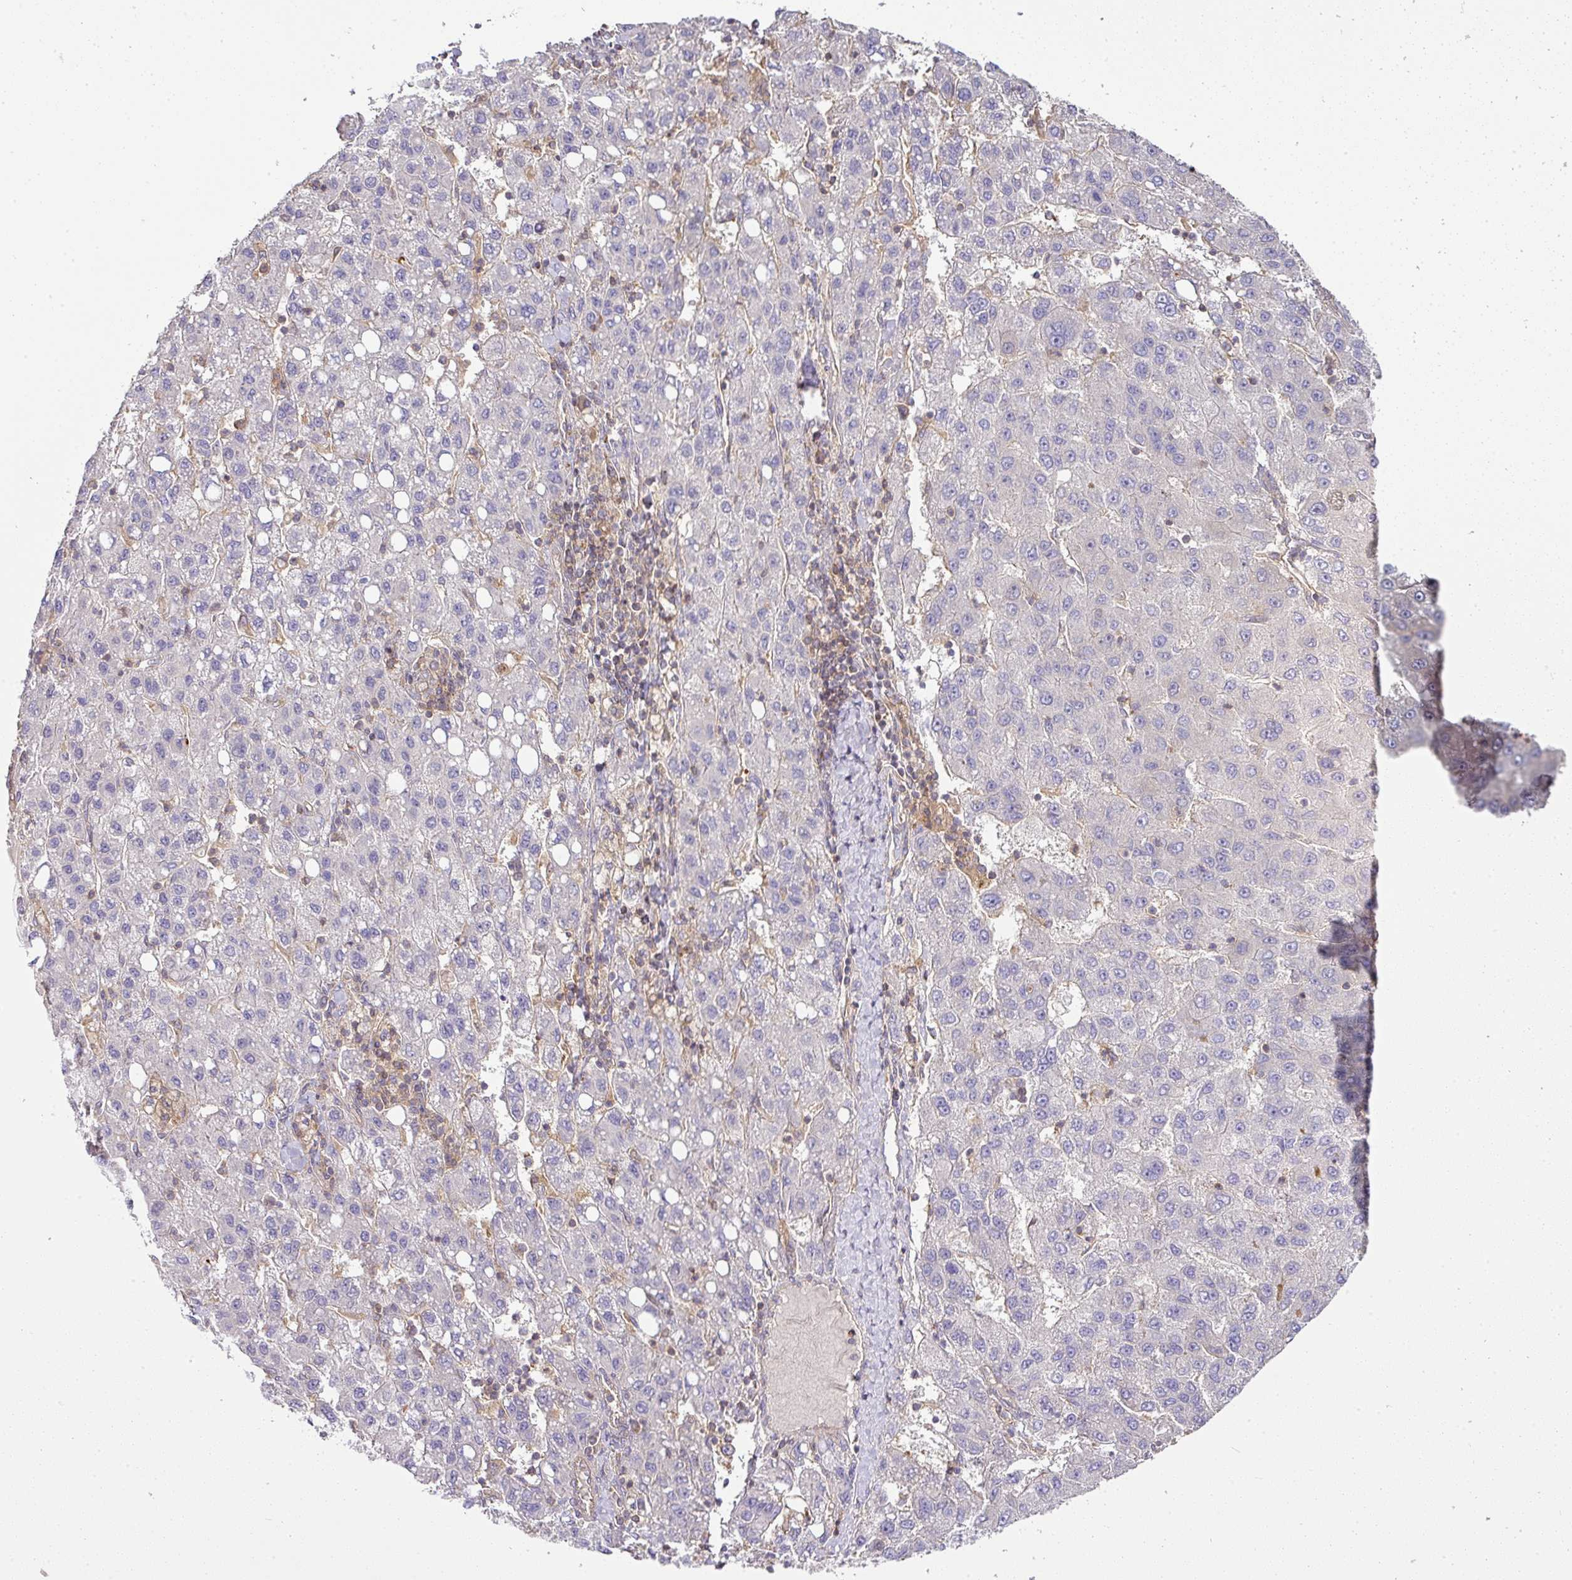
{"staining": {"intensity": "negative", "quantity": "none", "location": "none"}, "tissue": "liver cancer", "cell_type": "Tumor cells", "image_type": "cancer", "snomed": [{"axis": "morphology", "description": "Carcinoma, Hepatocellular, NOS"}, {"axis": "topography", "description": "Liver"}], "caption": "This is an immunohistochemistry histopathology image of human liver hepatocellular carcinoma. There is no expression in tumor cells.", "gene": "TMEM107", "patient": {"sex": "female", "age": 82}}